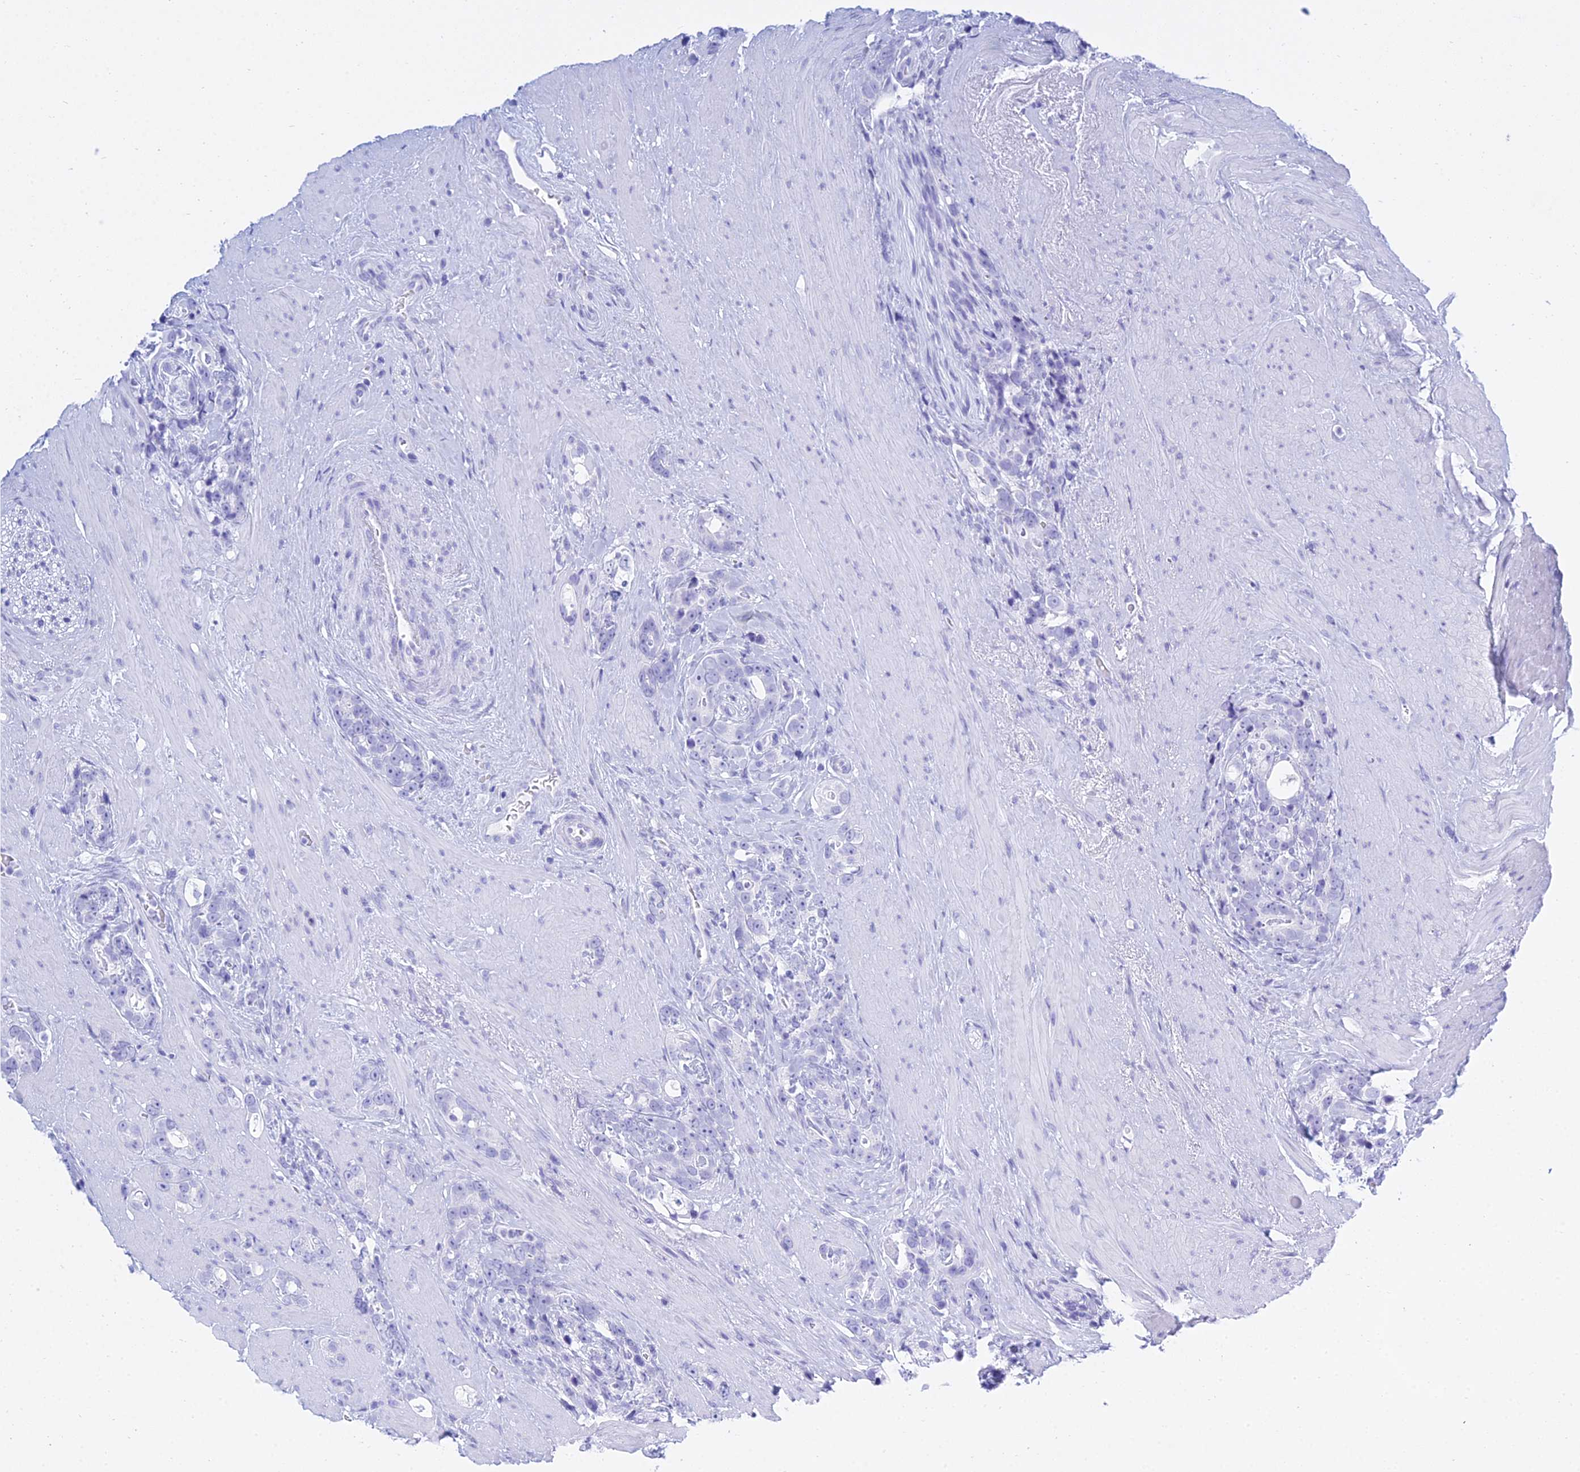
{"staining": {"intensity": "negative", "quantity": "none", "location": "none"}, "tissue": "prostate cancer", "cell_type": "Tumor cells", "image_type": "cancer", "snomed": [{"axis": "morphology", "description": "Adenocarcinoma, High grade"}, {"axis": "topography", "description": "Prostate"}], "caption": "This is an immunohistochemistry (IHC) micrograph of prostate cancer (adenocarcinoma (high-grade)). There is no positivity in tumor cells.", "gene": "PATE4", "patient": {"sex": "male", "age": 74}}